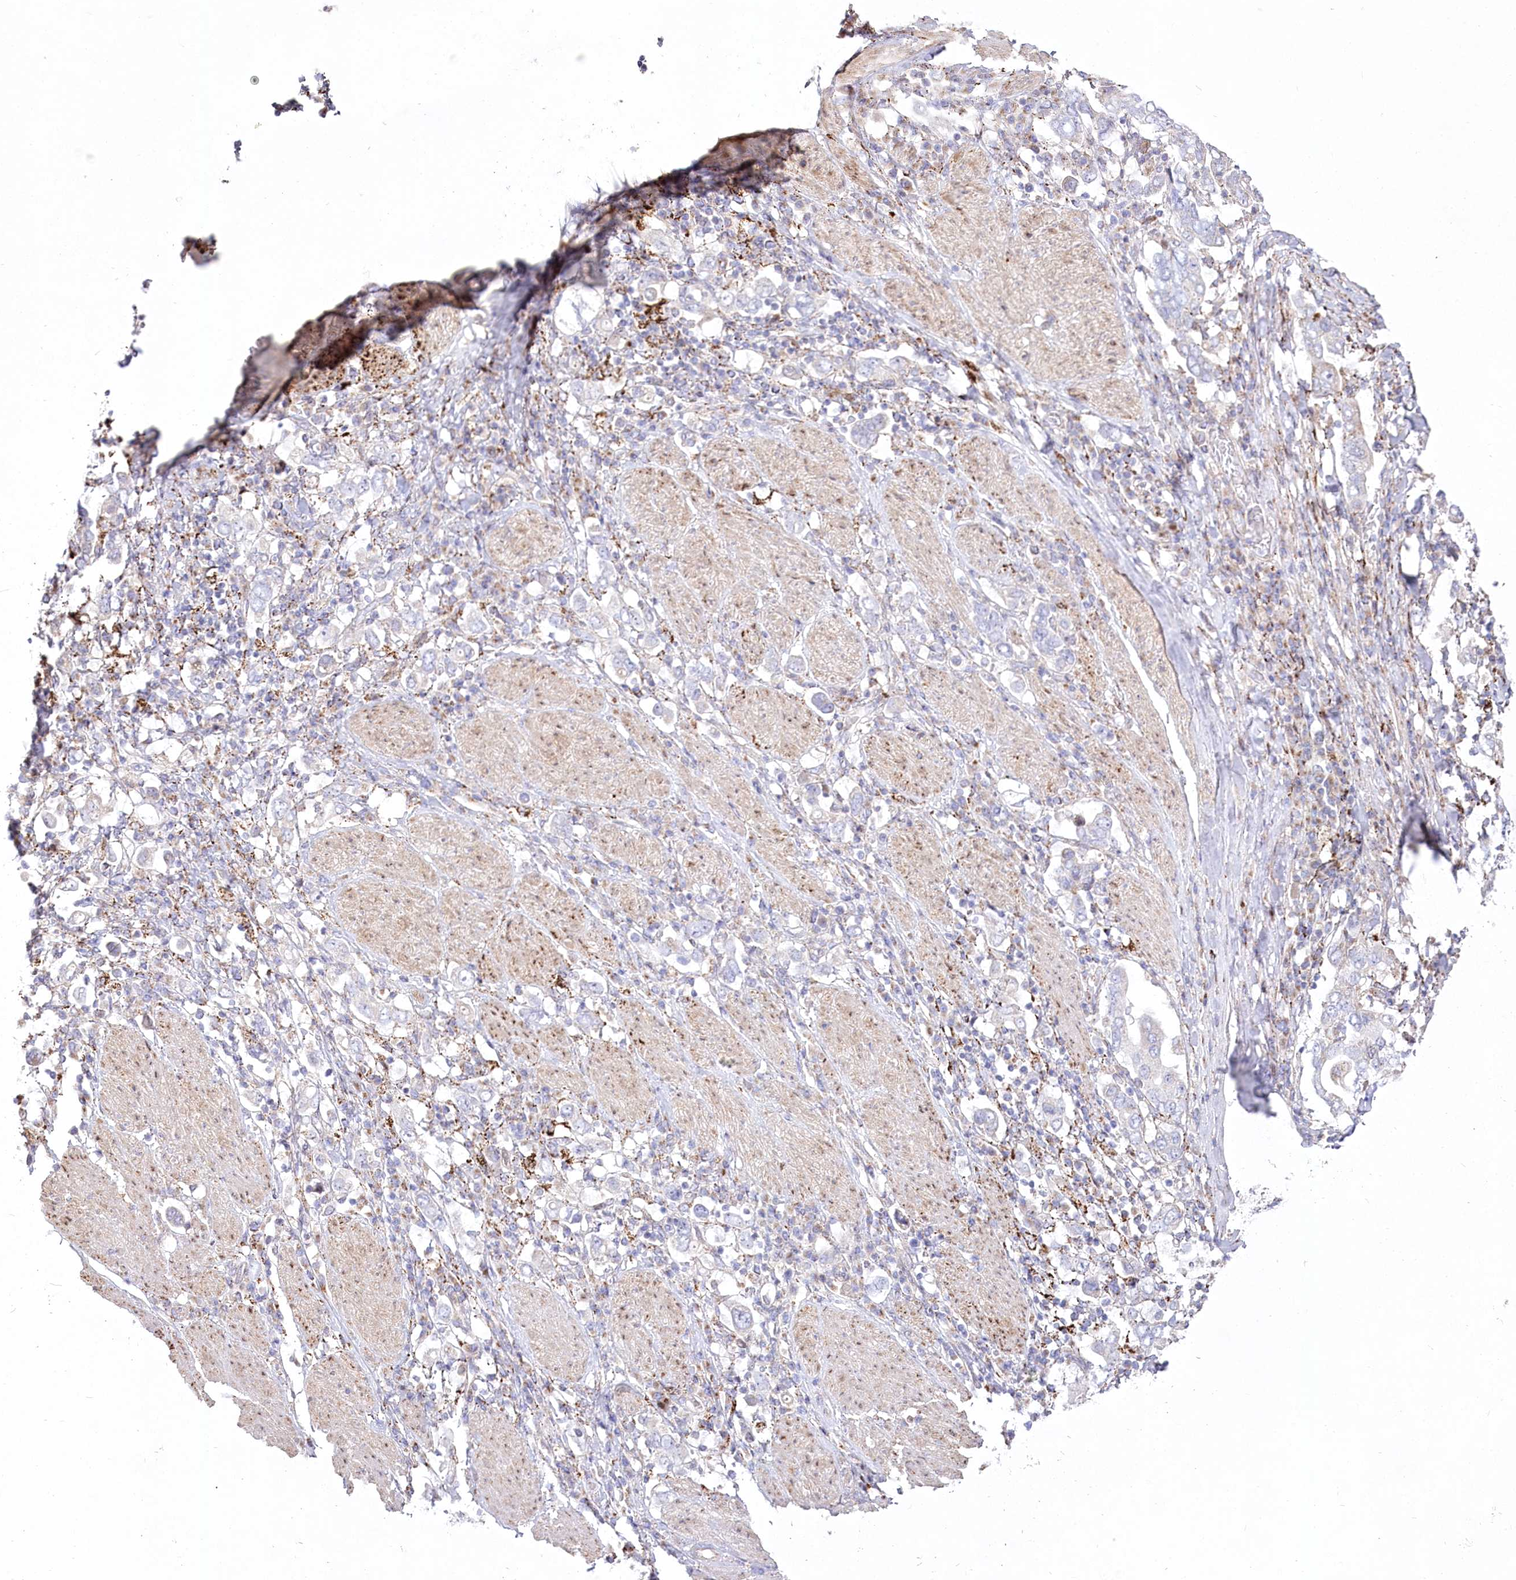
{"staining": {"intensity": "negative", "quantity": "none", "location": "none"}, "tissue": "stomach cancer", "cell_type": "Tumor cells", "image_type": "cancer", "snomed": [{"axis": "morphology", "description": "Adenocarcinoma, NOS"}, {"axis": "topography", "description": "Stomach, upper"}], "caption": "Human adenocarcinoma (stomach) stained for a protein using immunohistochemistry (IHC) exhibits no staining in tumor cells.", "gene": "CEP164", "patient": {"sex": "male", "age": 62}}